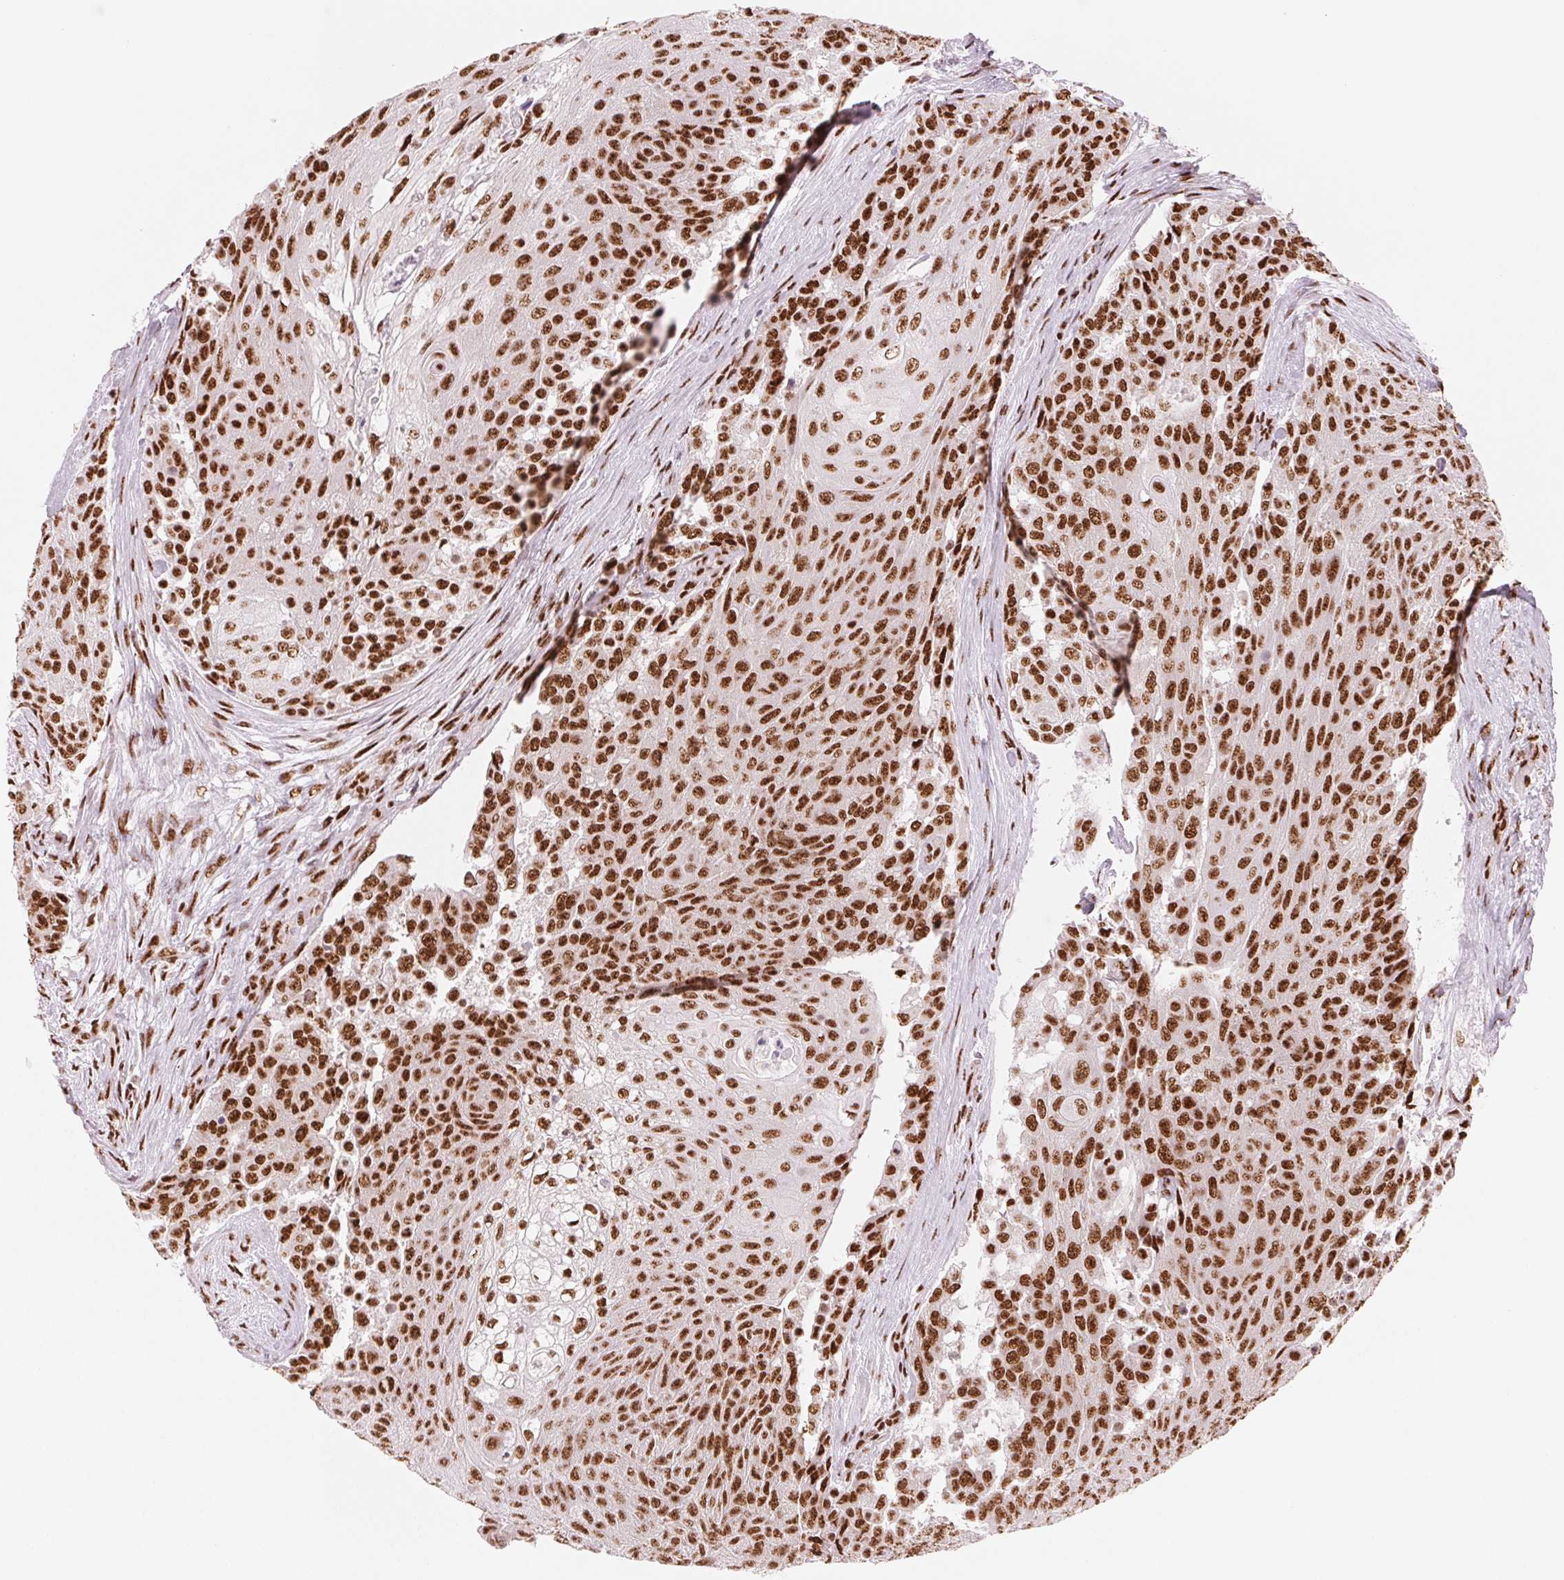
{"staining": {"intensity": "strong", "quantity": ">75%", "location": "nuclear"}, "tissue": "urothelial cancer", "cell_type": "Tumor cells", "image_type": "cancer", "snomed": [{"axis": "morphology", "description": "Urothelial carcinoma, High grade"}, {"axis": "topography", "description": "Urinary bladder"}], "caption": "DAB immunohistochemical staining of human urothelial cancer shows strong nuclear protein expression in about >75% of tumor cells. The staining was performed using DAB, with brown indicating positive protein expression. Nuclei are stained blue with hematoxylin.", "gene": "NXF1", "patient": {"sex": "female", "age": 63}}